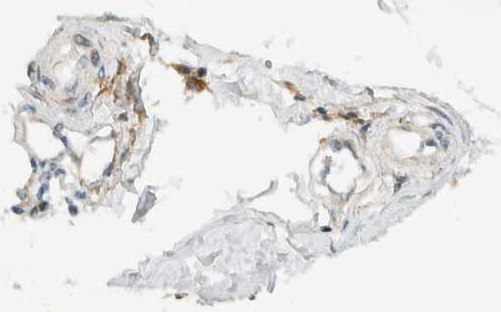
{"staining": {"intensity": "negative", "quantity": "none", "location": "none"}, "tissue": "adipose tissue", "cell_type": "Adipocytes", "image_type": "normal", "snomed": [{"axis": "morphology", "description": "Normal tissue, NOS"}, {"axis": "morphology", "description": "Adenocarcinoma, NOS"}, {"axis": "topography", "description": "Colon"}, {"axis": "topography", "description": "Peripheral nerve tissue"}], "caption": "The micrograph shows no staining of adipocytes in unremarkable adipose tissue. (DAB immunohistochemistry with hematoxylin counter stain).", "gene": "CCDC171", "patient": {"sex": "male", "age": 14}}